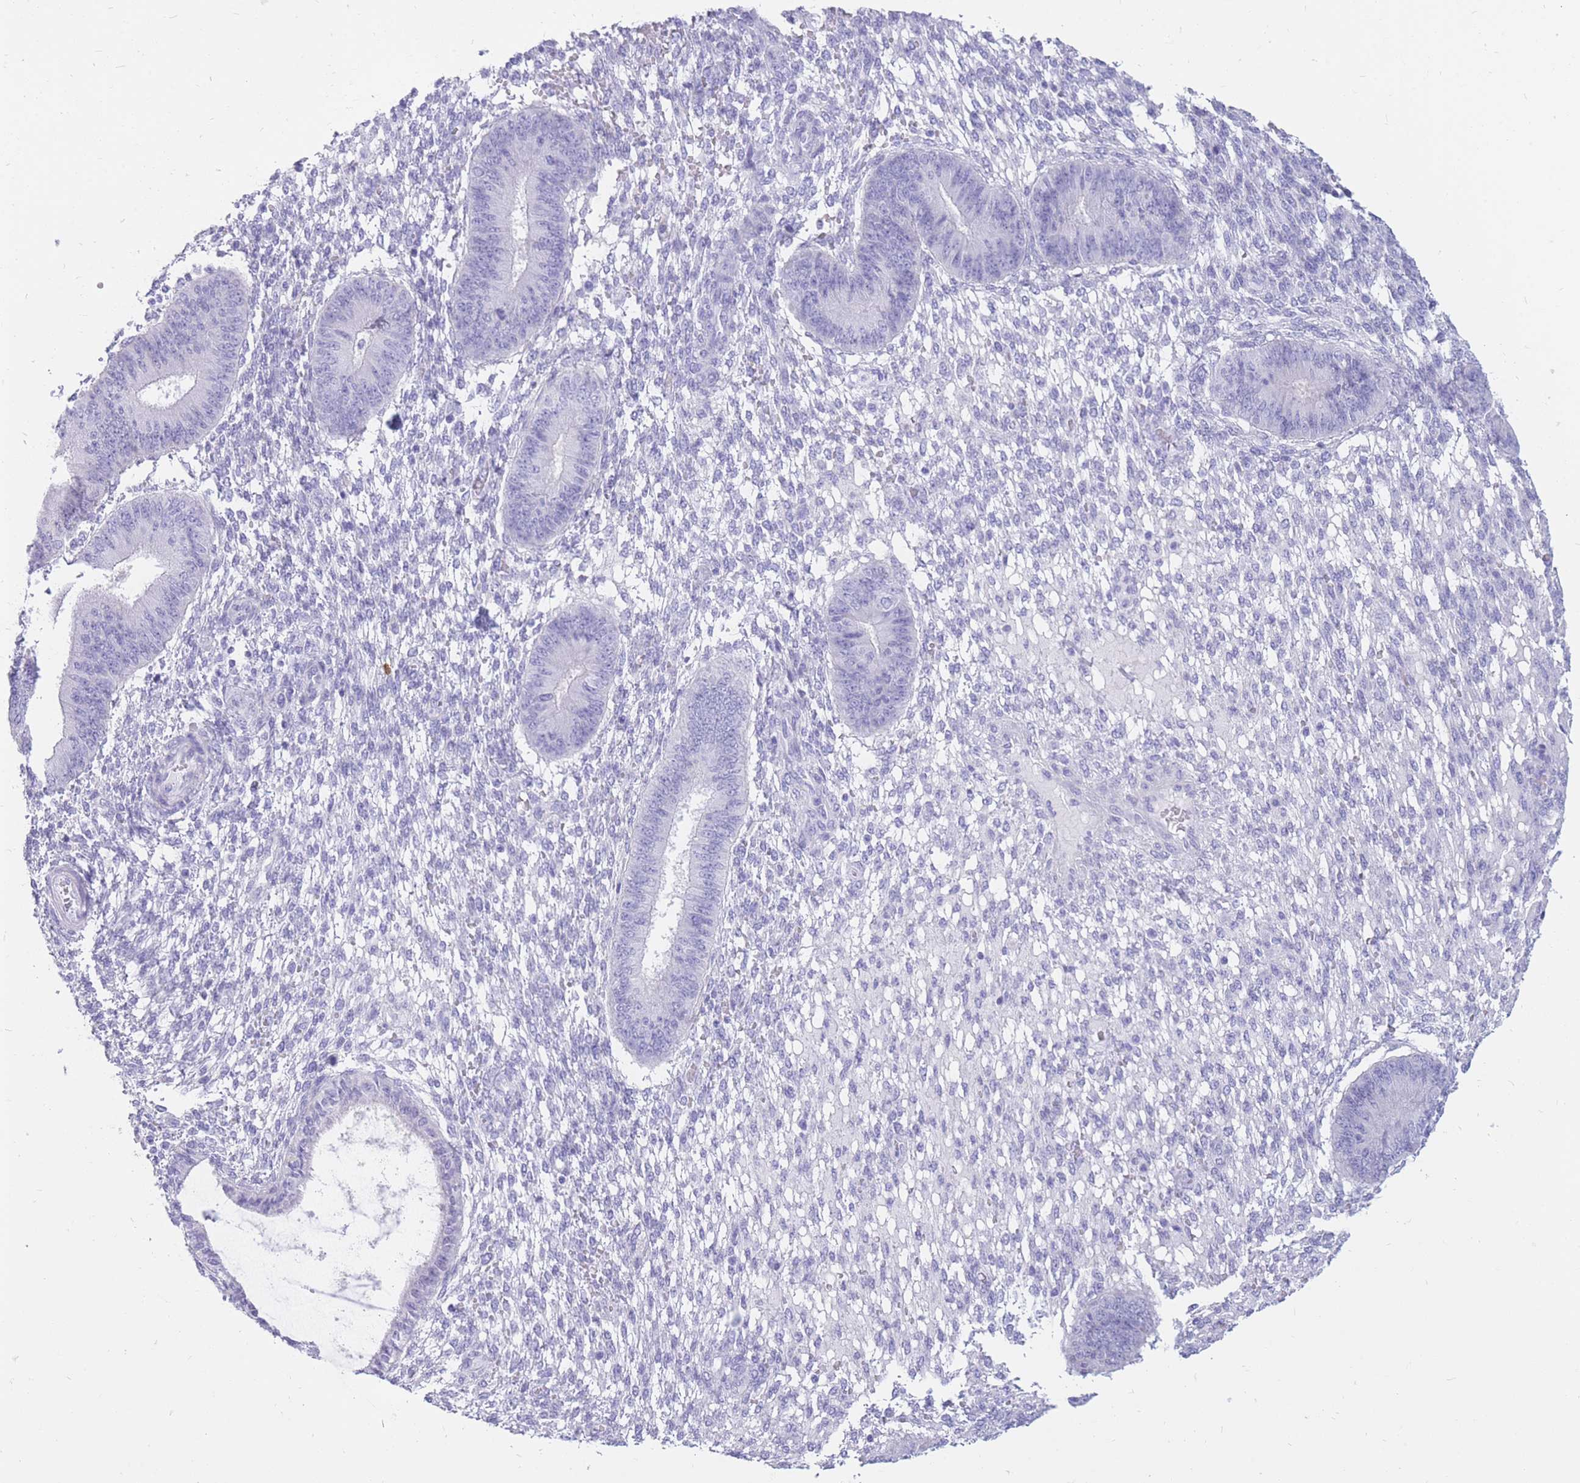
{"staining": {"intensity": "negative", "quantity": "none", "location": "none"}, "tissue": "endometrium", "cell_type": "Cells in endometrial stroma", "image_type": "normal", "snomed": [{"axis": "morphology", "description": "Normal tissue, NOS"}, {"axis": "topography", "description": "Endometrium"}], "caption": "Endometrium stained for a protein using IHC exhibits no staining cells in endometrial stroma.", "gene": "ZFP37", "patient": {"sex": "female", "age": 49}}